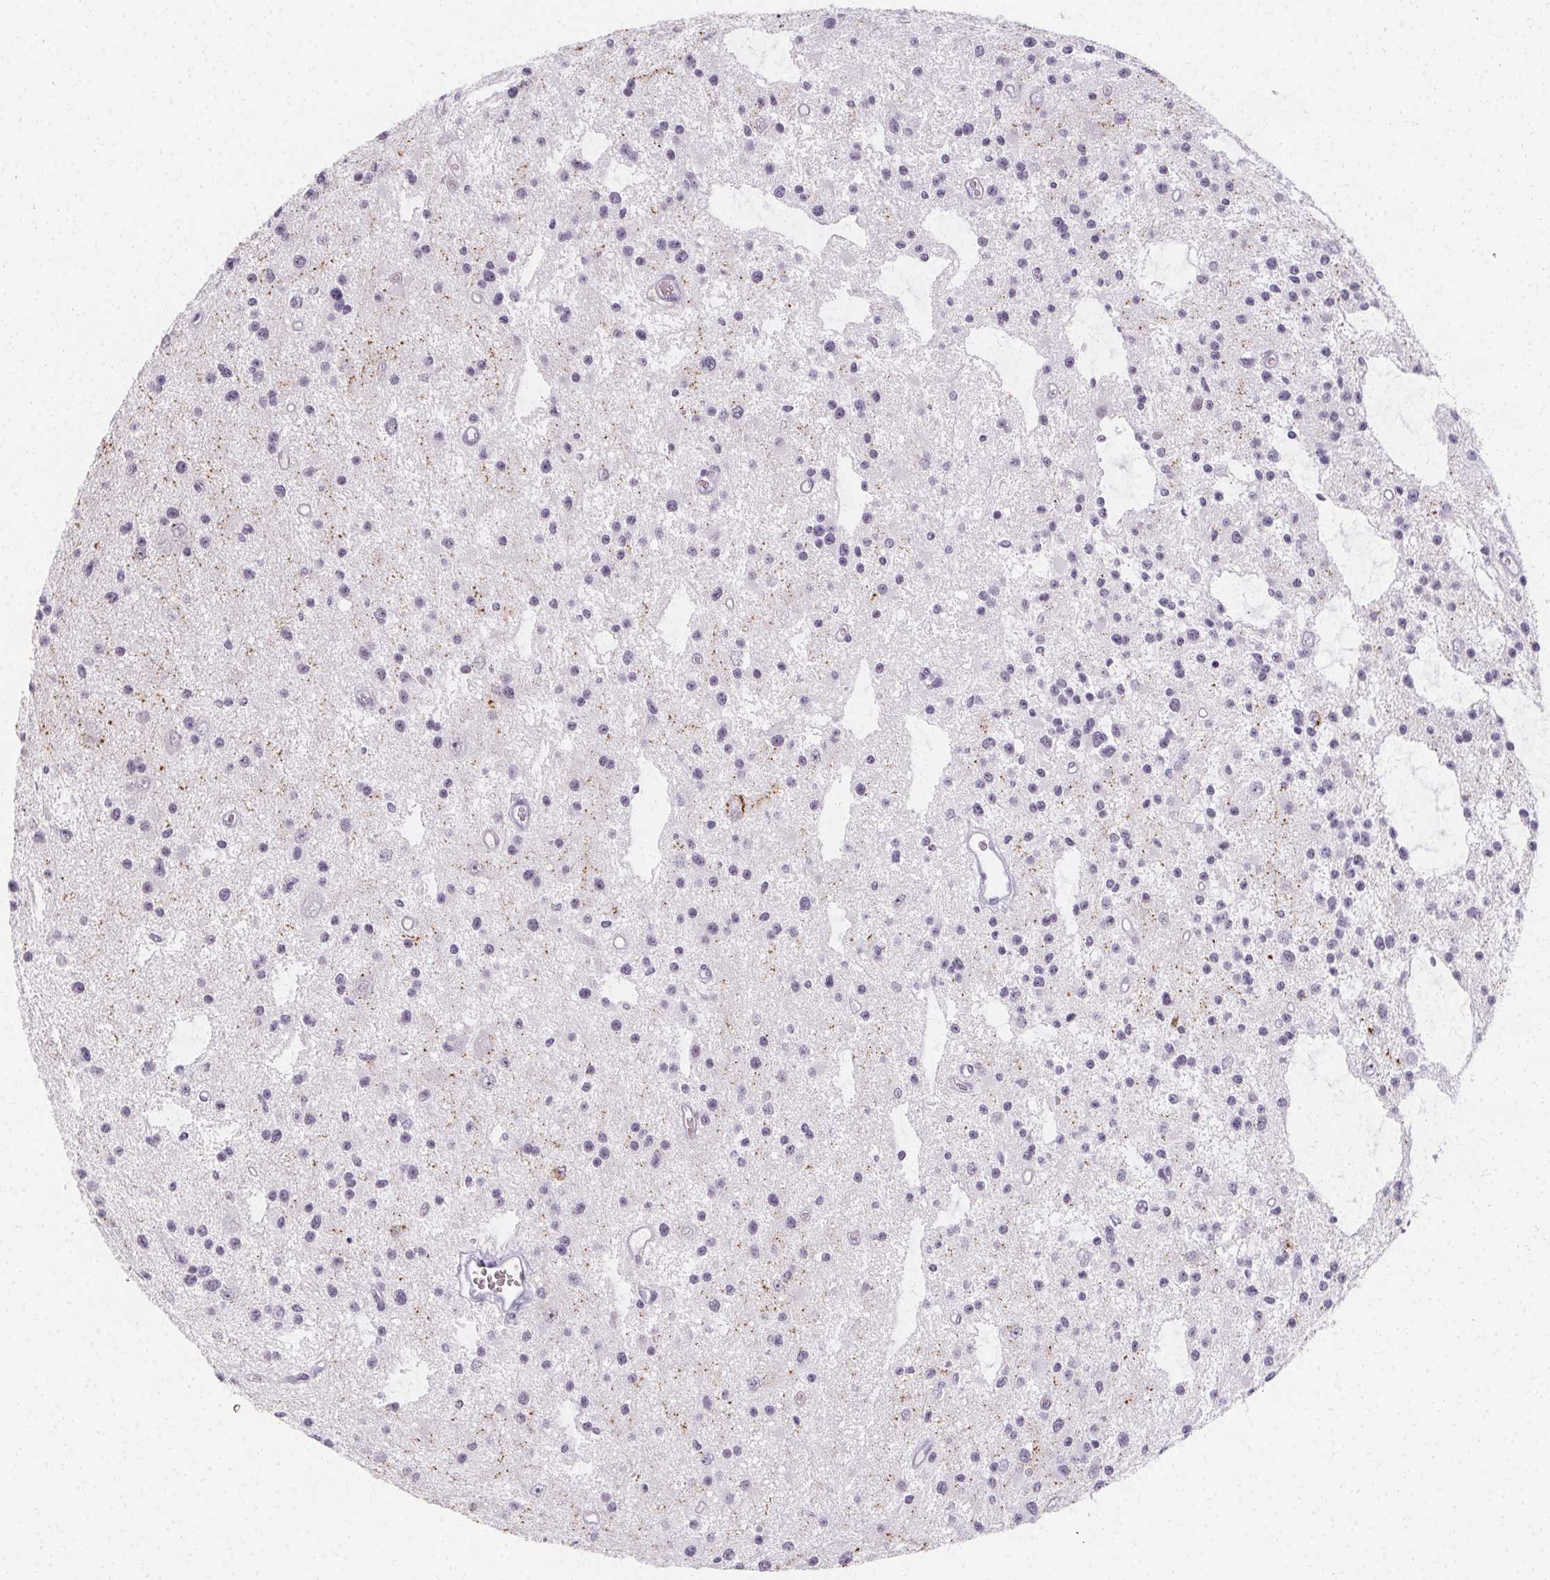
{"staining": {"intensity": "negative", "quantity": "none", "location": "none"}, "tissue": "glioma", "cell_type": "Tumor cells", "image_type": "cancer", "snomed": [{"axis": "morphology", "description": "Glioma, malignant, Low grade"}, {"axis": "topography", "description": "Brain"}], "caption": "Tumor cells are negative for protein expression in human glioma.", "gene": "SYNPR", "patient": {"sex": "male", "age": 43}}